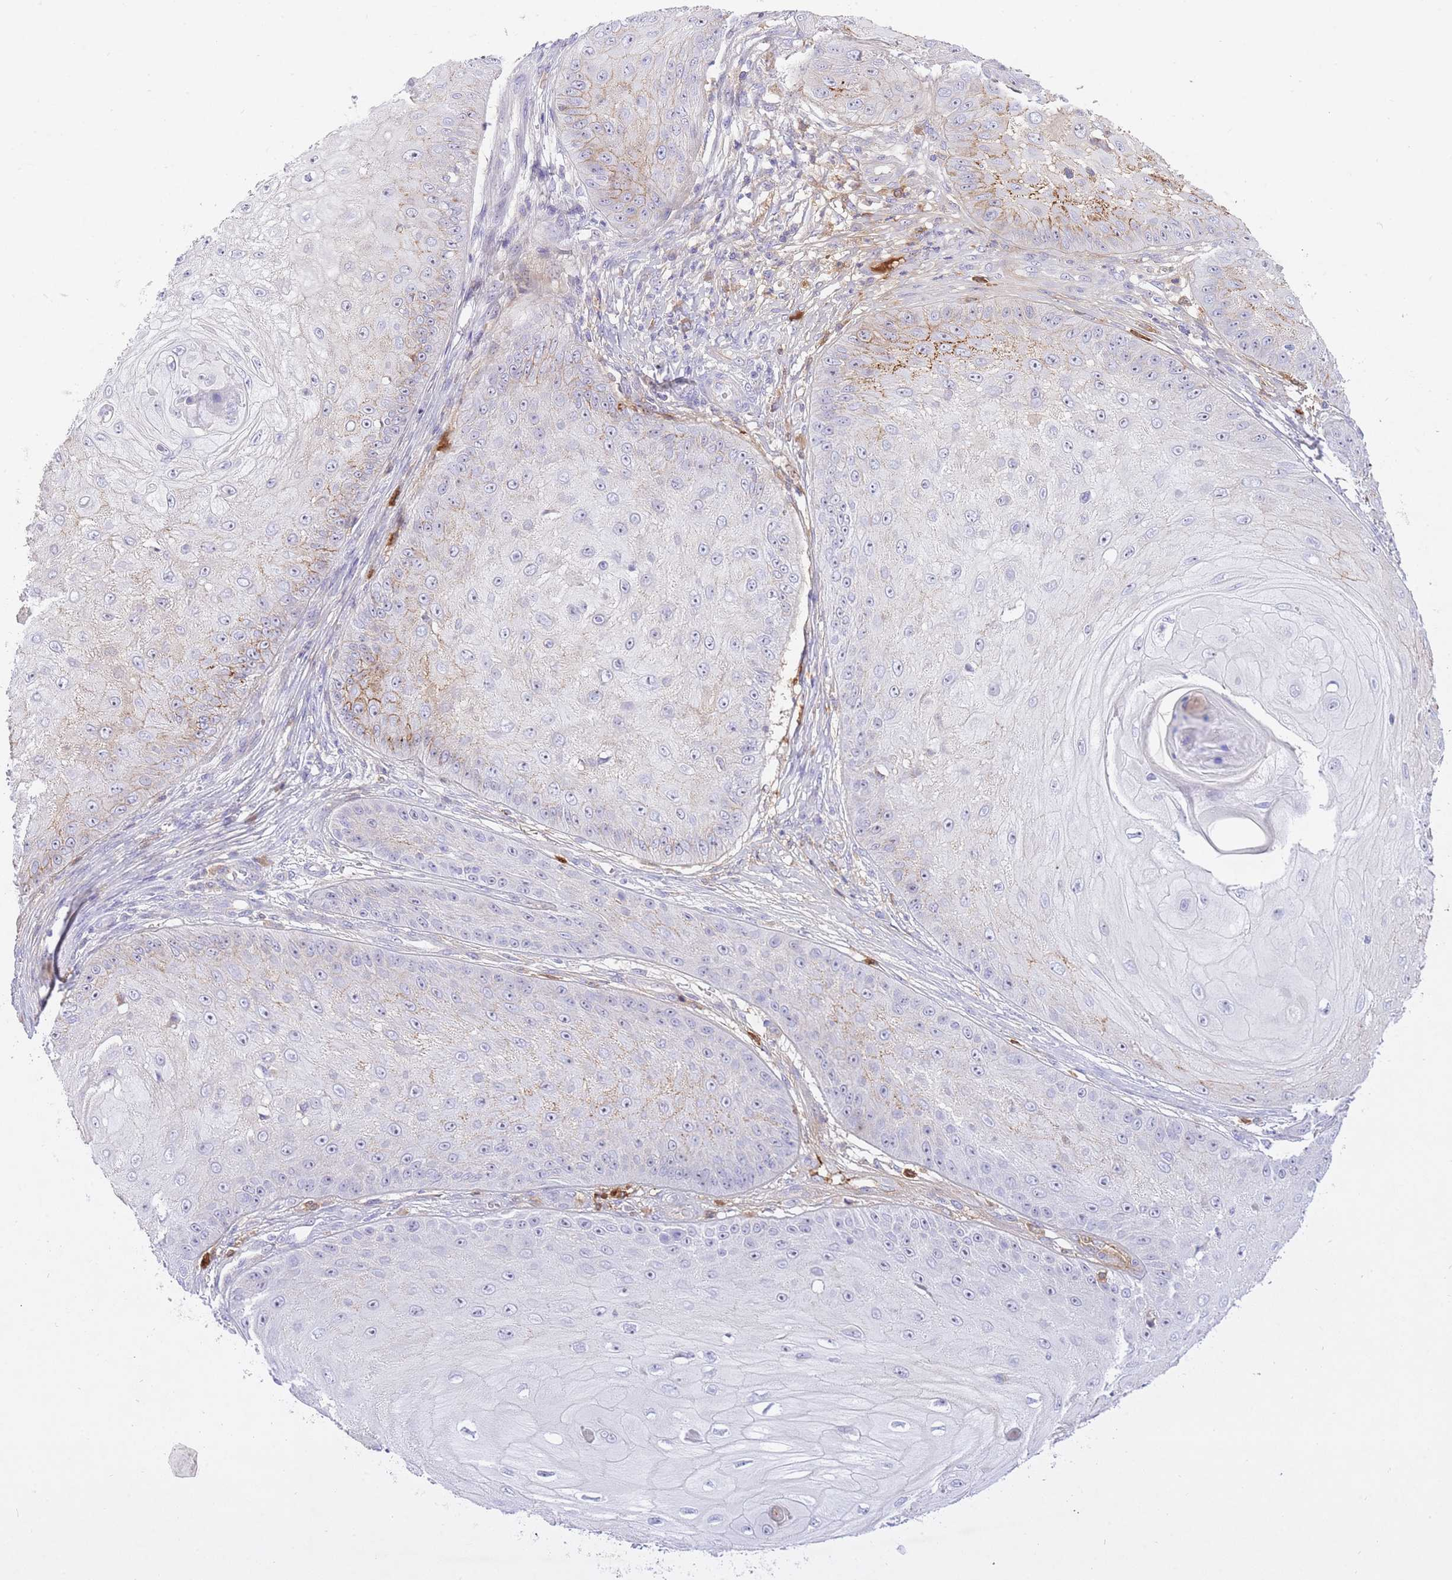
{"staining": {"intensity": "moderate", "quantity": "<25%", "location": "cytoplasmic/membranous"}, "tissue": "skin cancer", "cell_type": "Tumor cells", "image_type": "cancer", "snomed": [{"axis": "morphology", "description": "Squamous cell carcinoma, NOS"}, {"axis": "topography", "description": "Skin"}], "caption": "The histopathology image demonstrates a brown stain indicating the presence of a protein in the cytoplasmic/membranous of tumor cells in skin cancer (squamous cell carcinoma).", "gene": "HRG", "patient": {"sex": "male", "age": 70}}